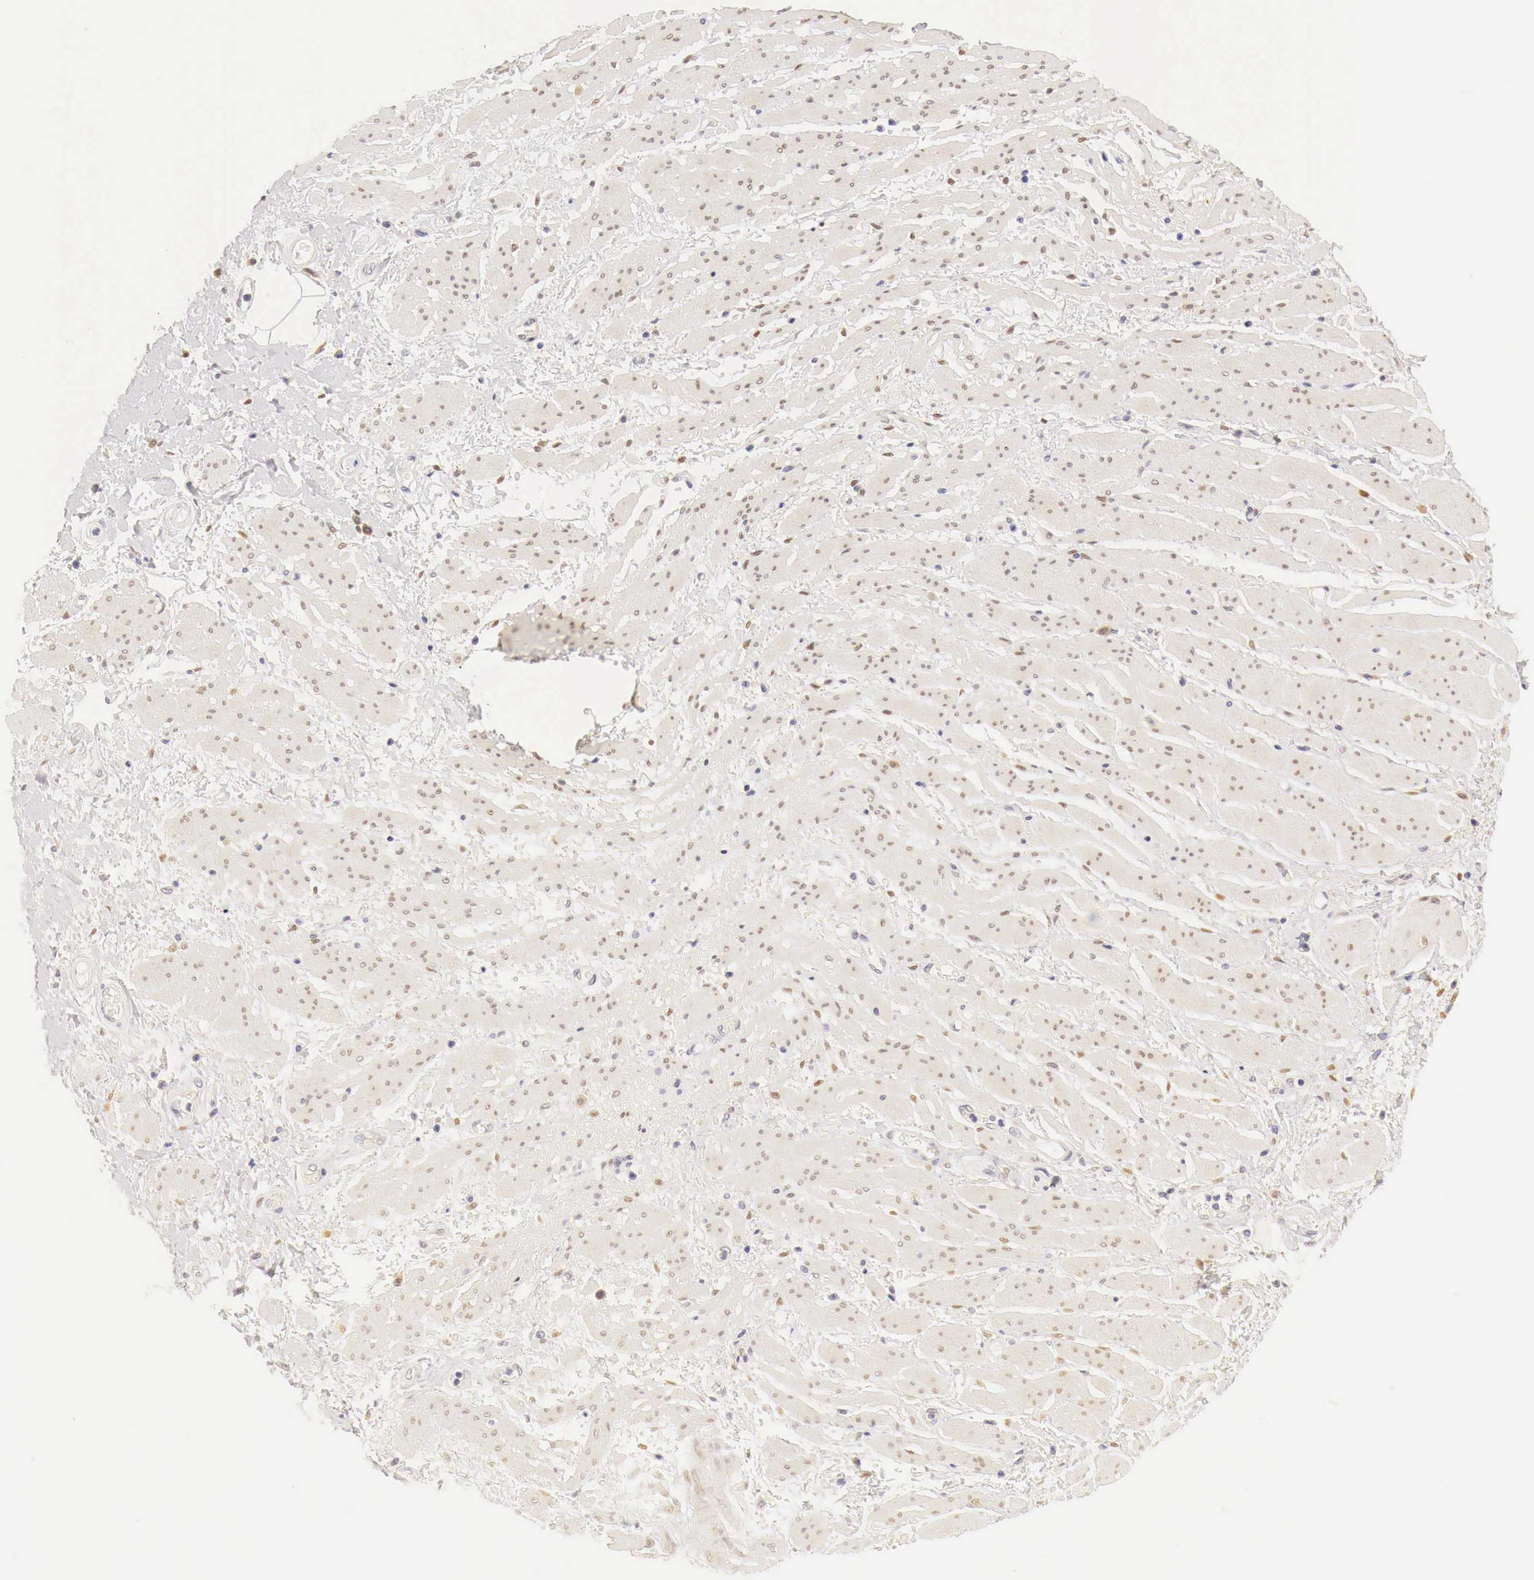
{"staining": {"intensity": "negative", "quantity": "none", "location": "none"}, "tissue": "stomach cancer", "cell_type": "Tumor cells", "image_type": "cancer", "snomed": [{"axis": "morphology", "description": "Adenocarcinoma, NOS"}, {"axis": "topography", "description": "Pancreas"}, {"axis": "topography", "description": "Stomach, upper"}], "caption": "A high-resolution histopathology image shows immunohistochemistry staining of adenocarcinoma (stomach), which shows no significant staining in tumor cells. (Brightfield microscopy of DAB immunohistochemistry at high magnification).", "gene": "CASP3", "patient": {"sex": "male", "age": 77}}